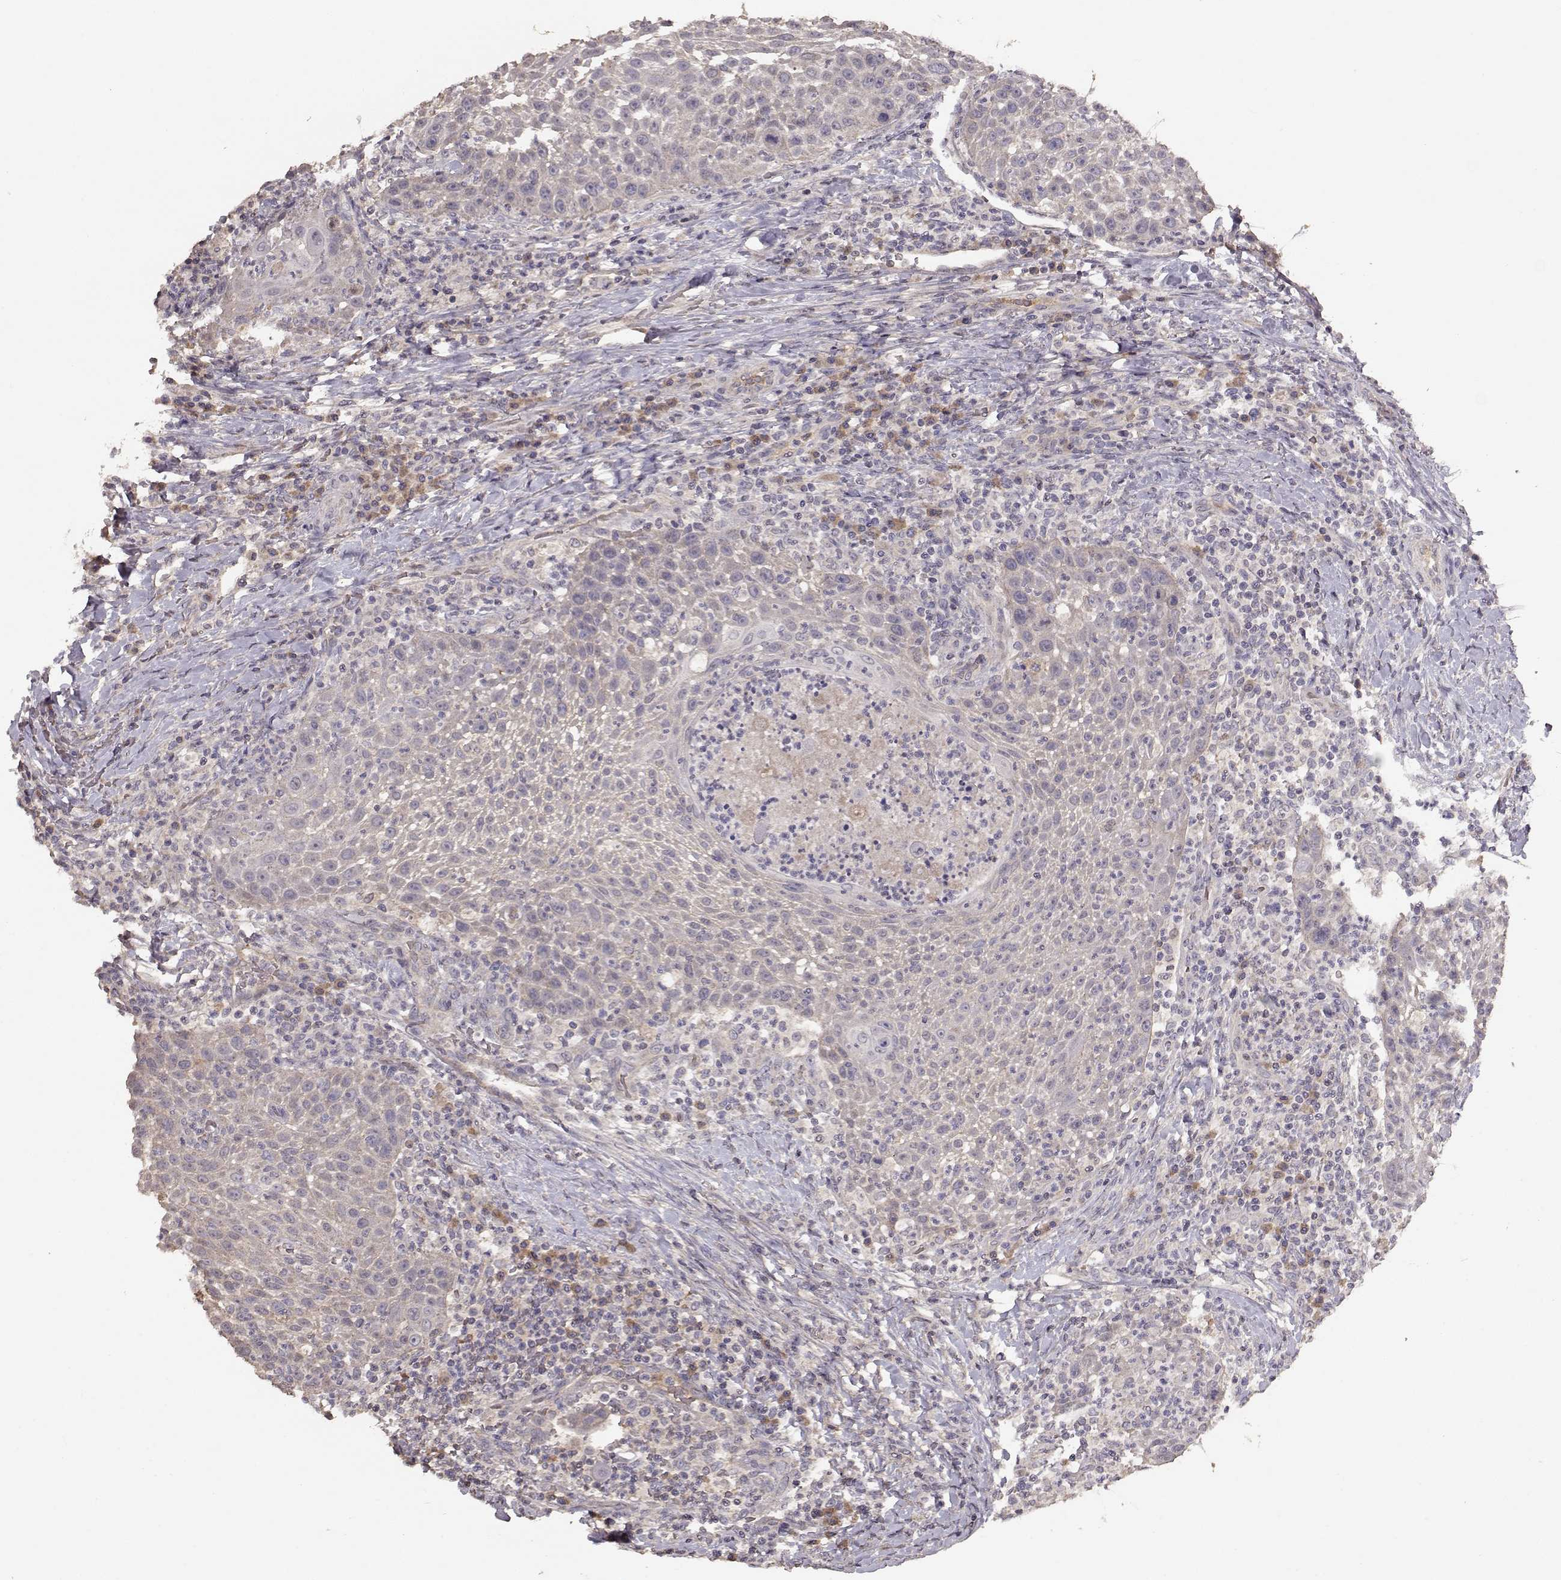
{"staining": {"intensity": "negative", "quantity": "none", "location": "none"}, "tissue": "head and neck cancer", "cell_type": "Tumor cells", "image_type": "cancer", "snomed": [{"axis": "morphology", "description": "Squamous cell carcinoma, NOS"}, {"axis": "topography", "description": "Head-Neck"}], "caption": "Immunohistochemistry (IHC) micrograph of neoplastic tissue: head and neck cancer stained with DAB shows no significant protein expression in tumor cells.", "gene": "PMCH", "patient": {"sex": "male", "age": 69}}